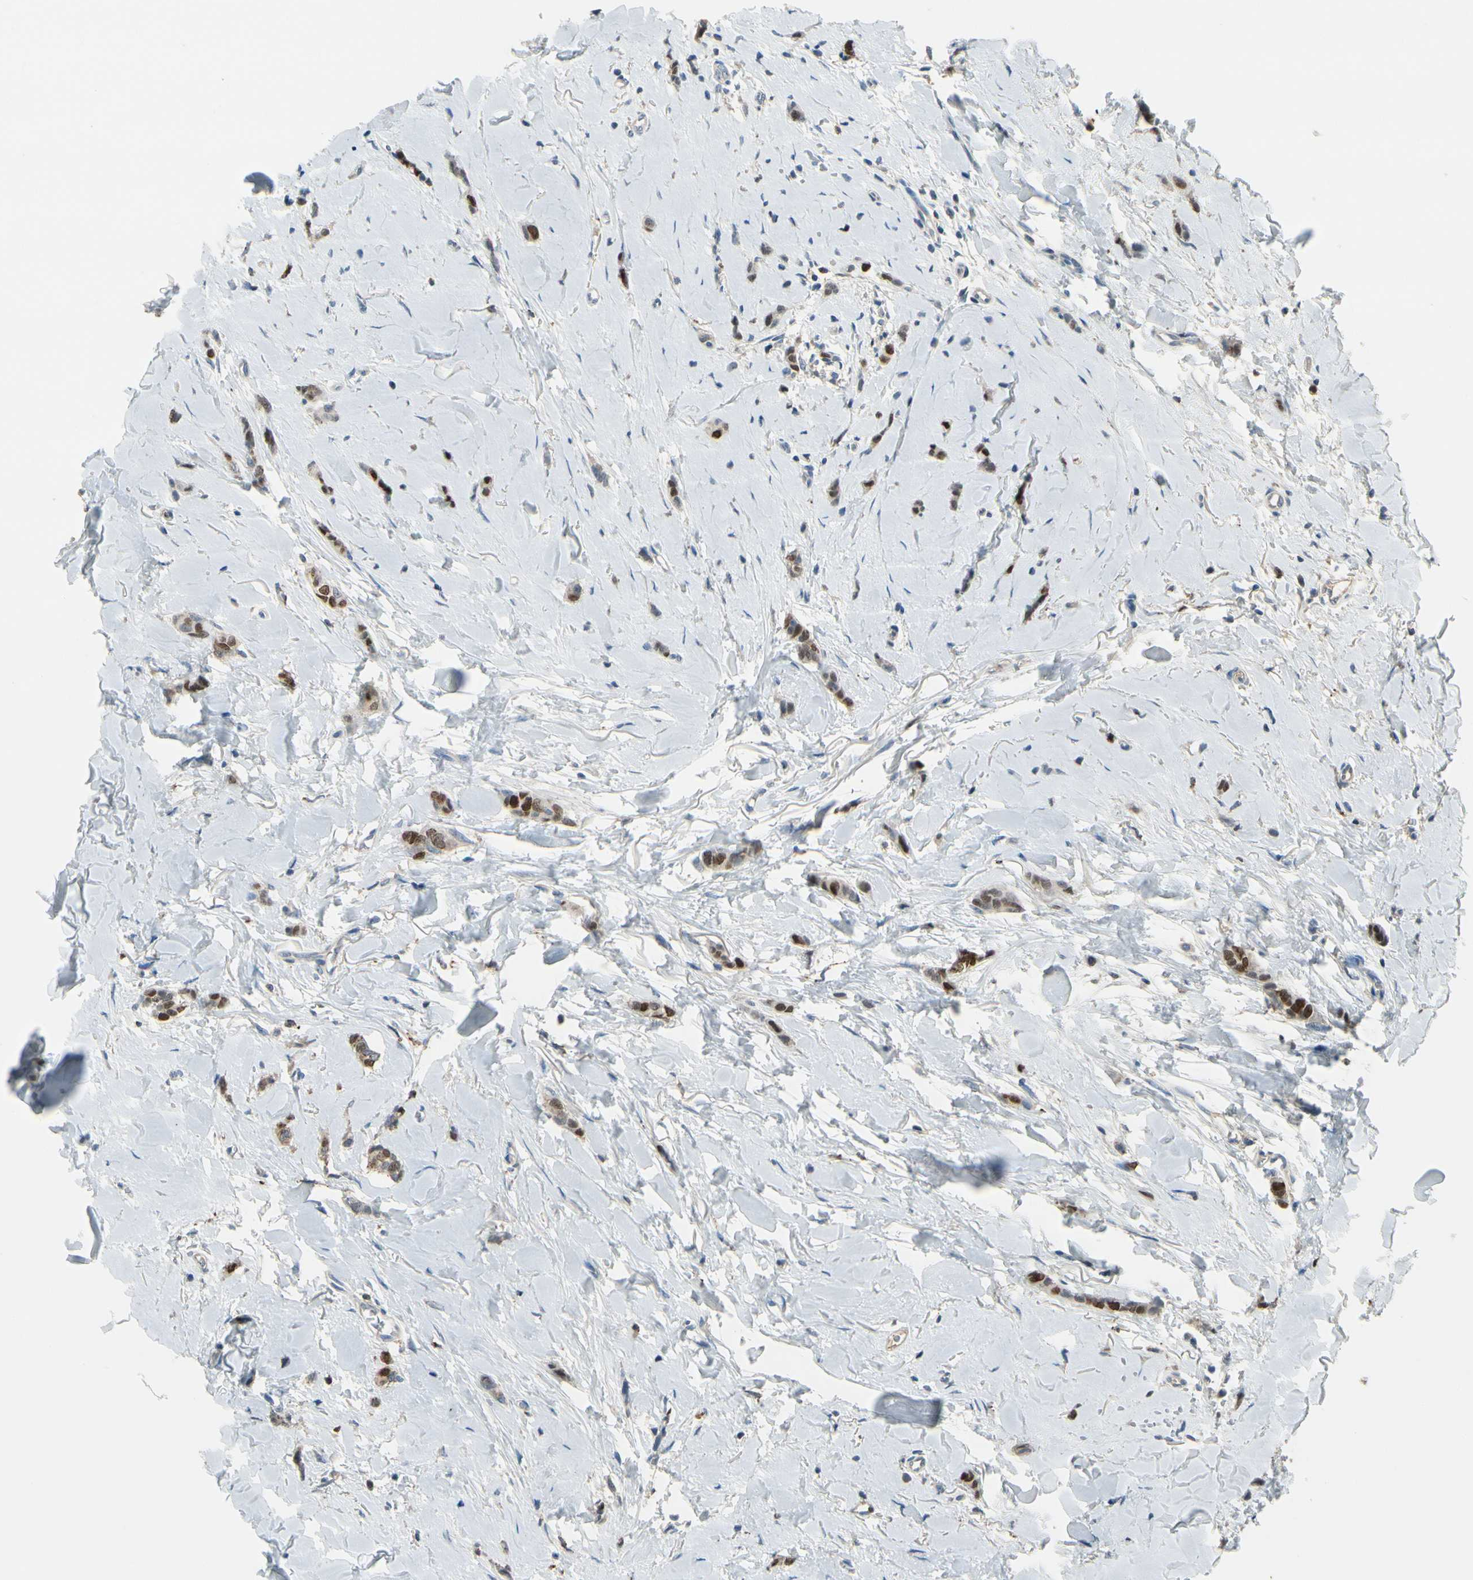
{"staining": {"intensity": "strong", "quantity": "25%-75%", "location": "nuclear"}, "tissue": "breast cancer", "cell_type": "Tumor cells", "image_type": "cancer", "snomed": [{"axis": "morphology", "description": "Lobular carcinoma"}, {"axis": "topography", "description": "Skin"}, {"axis": "topography", "description": "Breast"}], "caption": "Protein expression analysis of breast cancer reveals strong nuclear expression in approximately 25%-75% of tumor cells. Ihc stains the protein of interest in brown and the nuclei are stained blue.", "gene": "ZKSCAN4", "patient": {"sex": "female", "age": 46}}